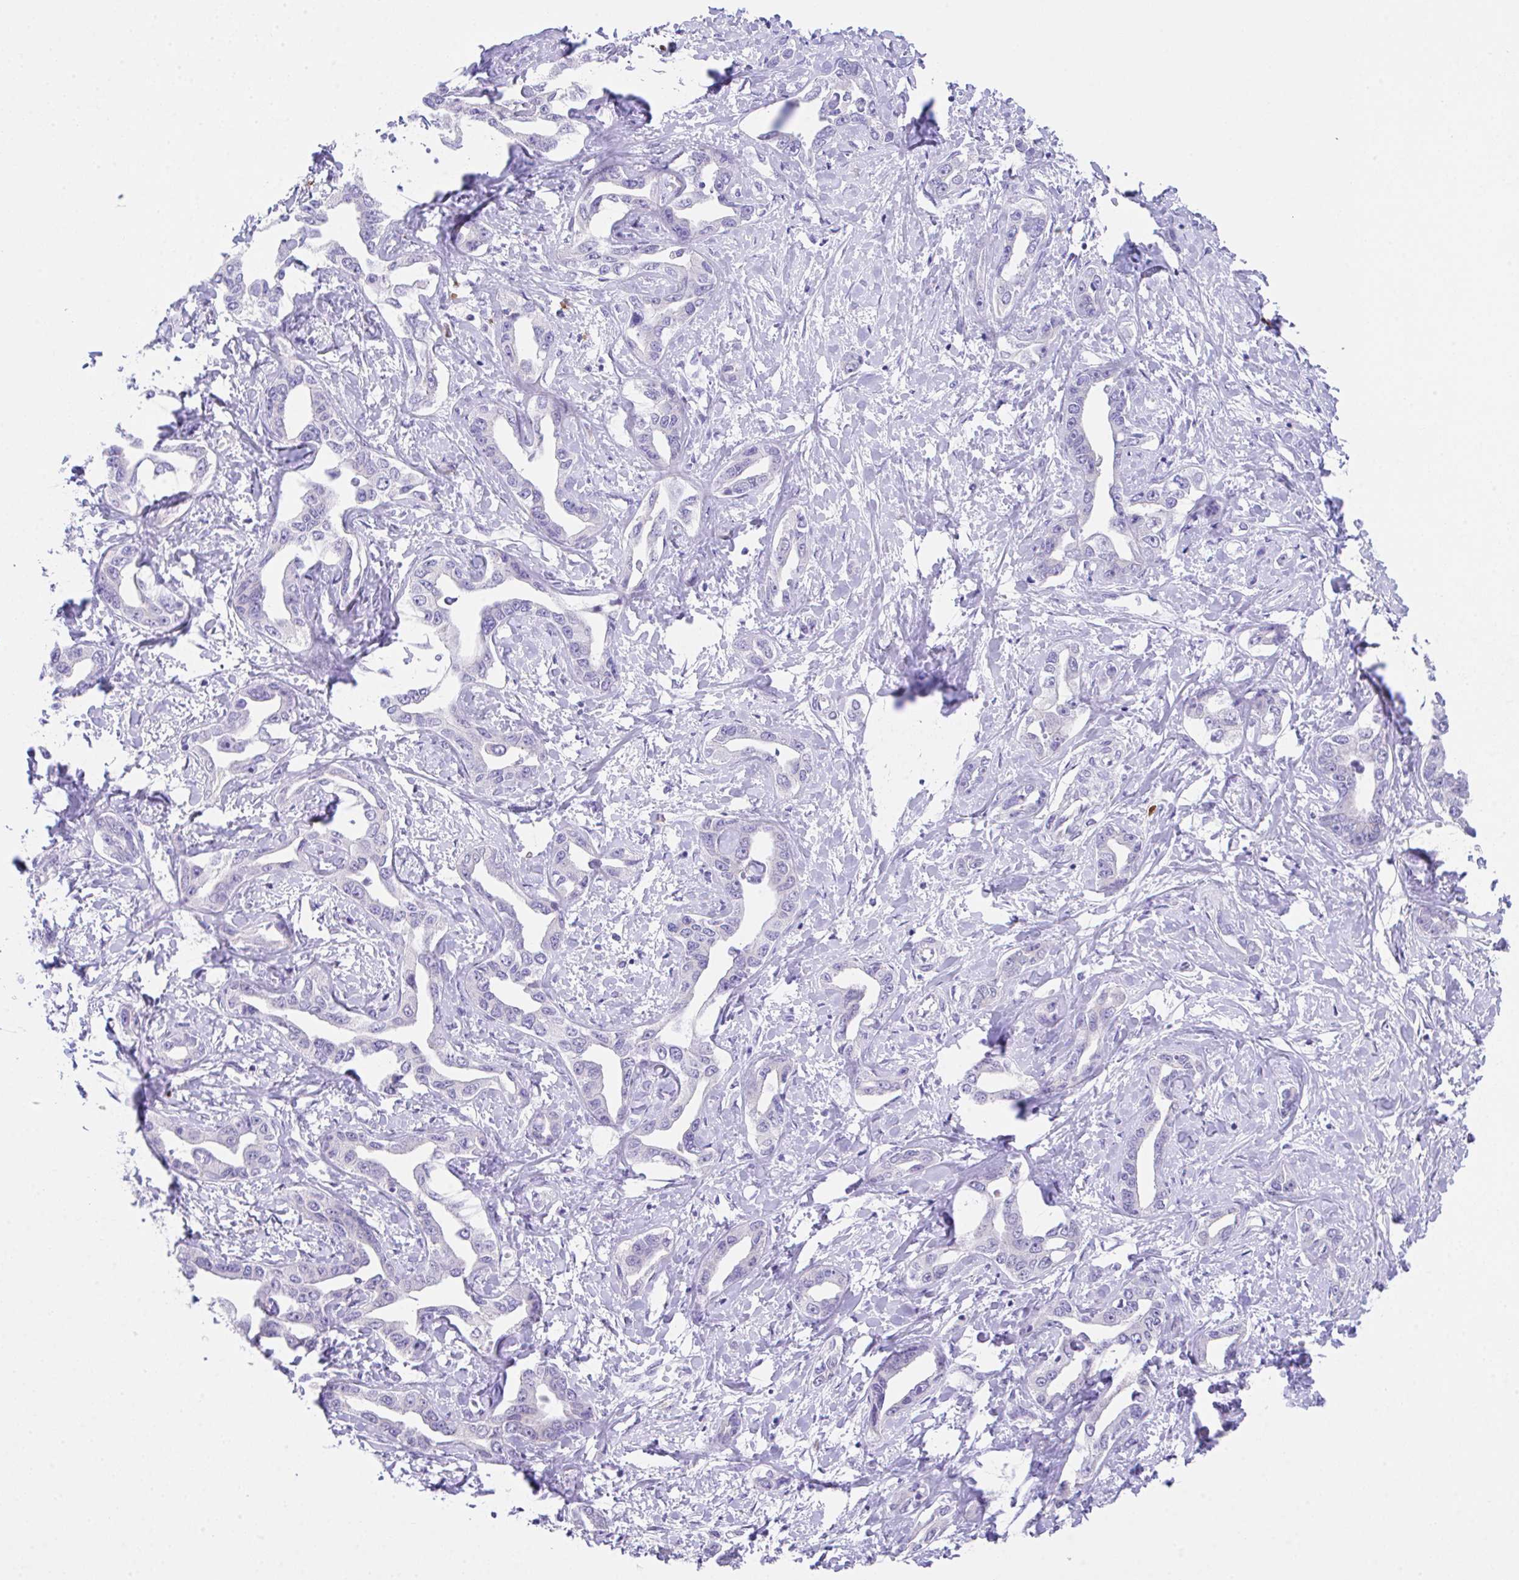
{"staining": {"intensity": "negative", "quantity": "none", "location": "none"}, "tissue": "liver cancer", "cell_type": "Tumor cells", "image_type": "cancer", "snomed": [{"axis": "morphology", "description": "Cholangiocarcinoma"}, {"axis": "topography", "description": "Liver"}], "caption": "IHC of human liver cancer demonstrates no expression in tumor cells.", "gene": "HOXB4", "patient": {"sex": "male", "age": 59}}